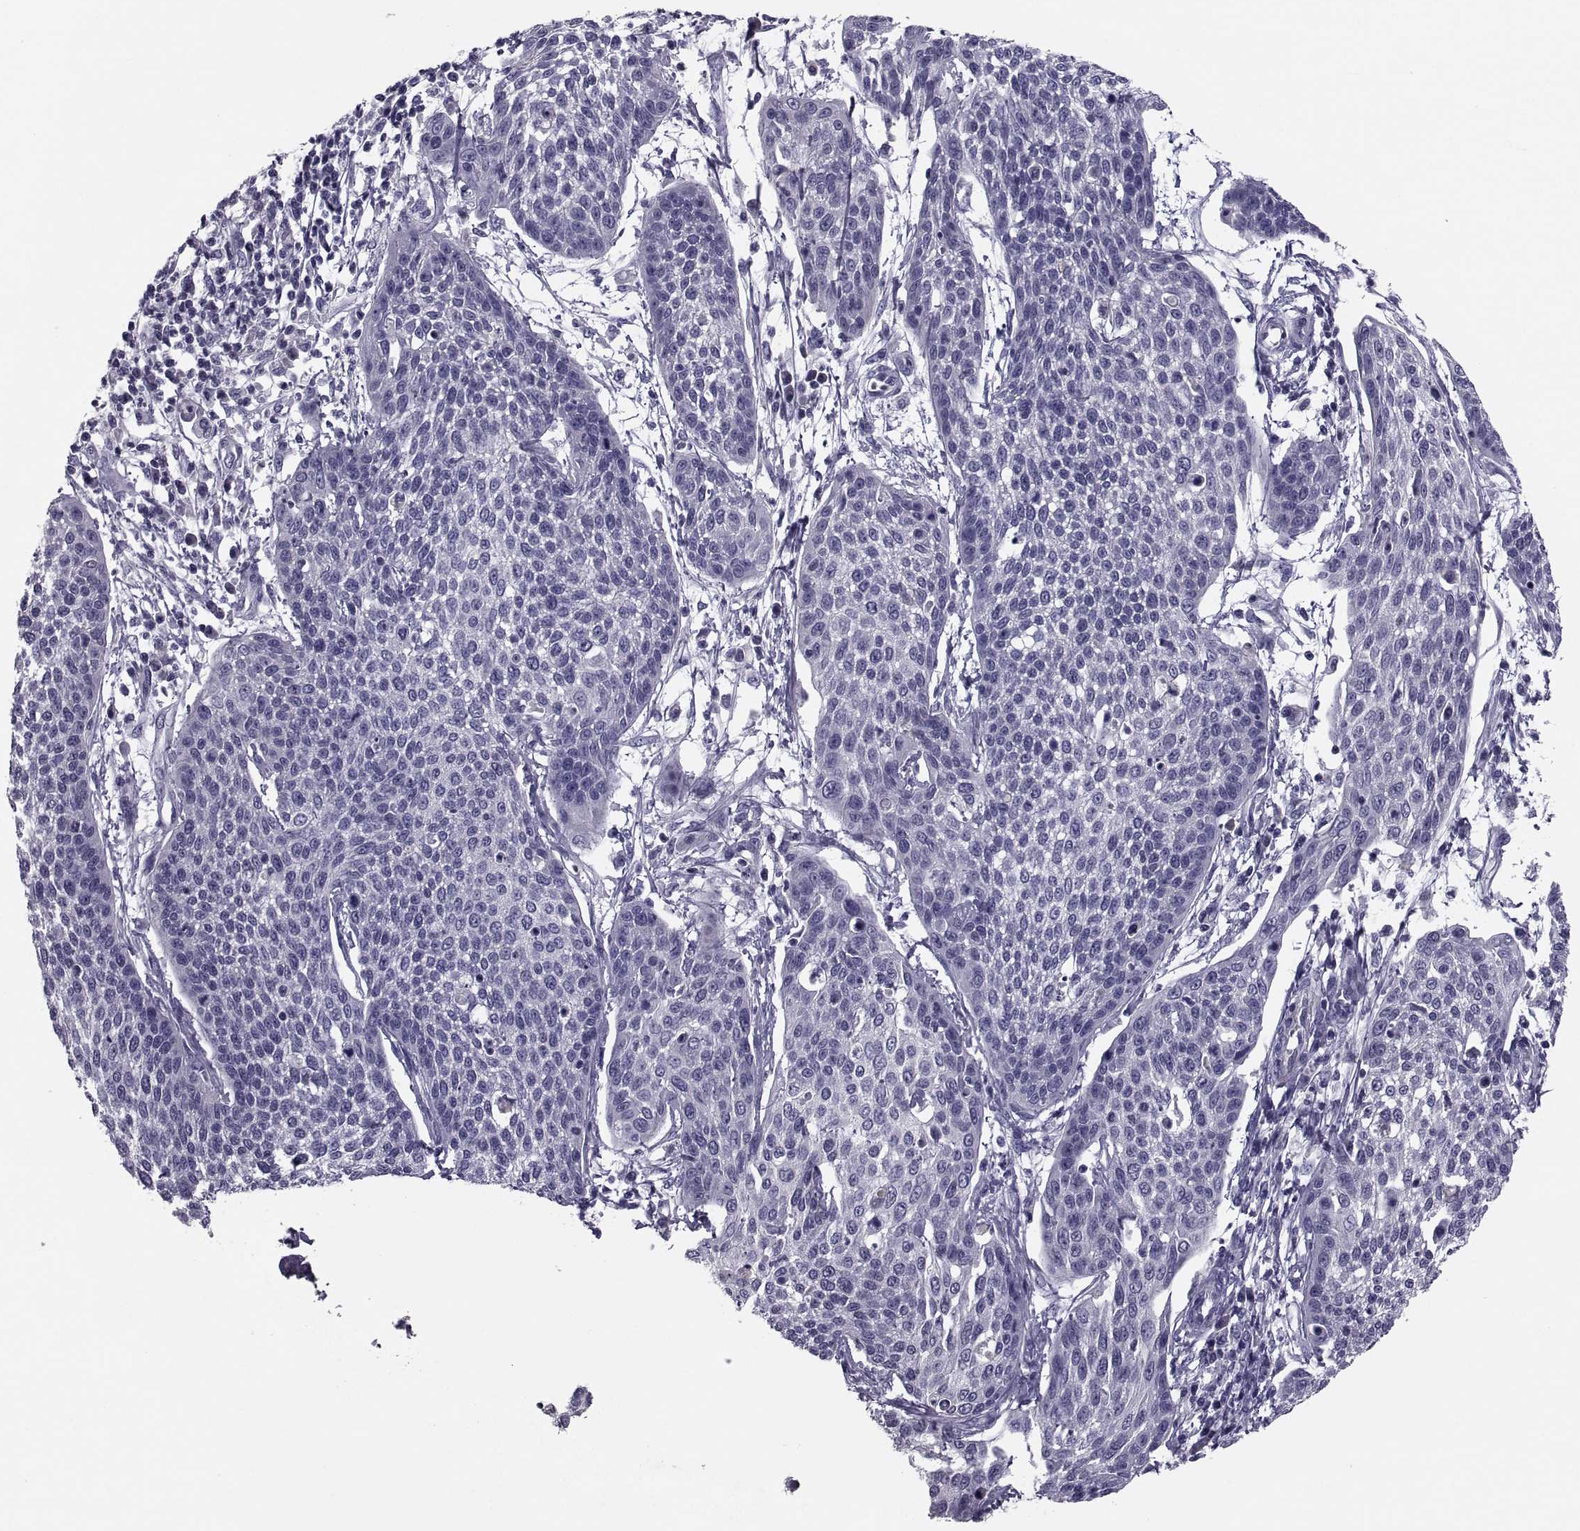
{"staining": {"intensity": "negative", "quantity": "none", "location": "none"}, "tissue": "cervical cancer", "cell_type": "Tumor cells", "image_type": "cancer", "snomed": [{"axis": "morphology", "description": "Squamous cell carcinoma, NOS"}, {"axis": "topography", "description": "Cervix"}], "caption": "Immunohistochemistry (IHC) of cervical squamous cell carcinoma exhibits no positivity in tumor cells.", "gene": "PDZRN4", "patient": {"sex": "female", "age": 34}}